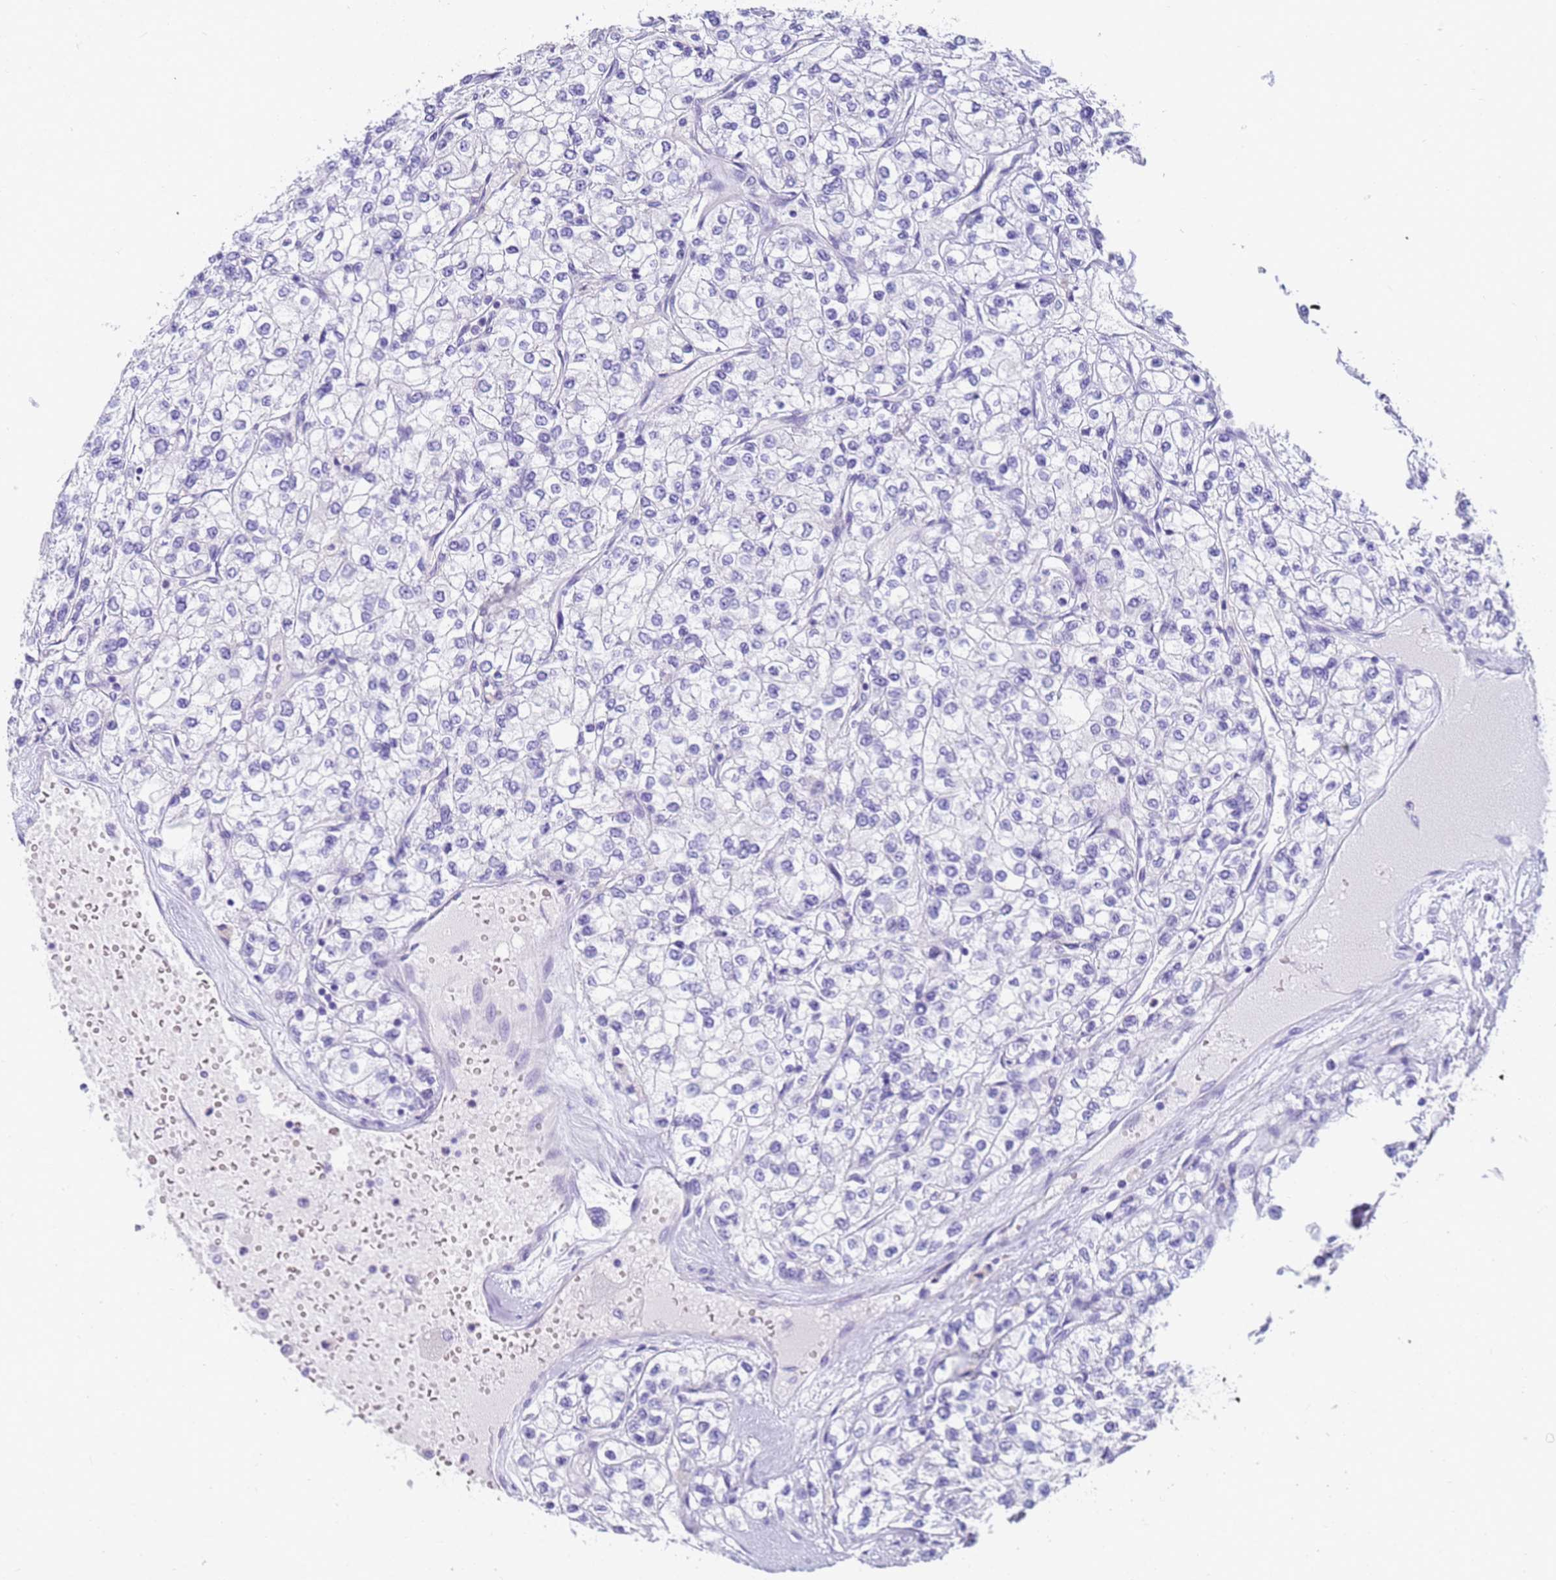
{"staining": {"intensity": "negative", "quantity": "none", "location": "none"}, "tissue": "renal cancer", "cell_type": "Tumor cells", "image_type": "cancer", "snomed": [{"axis": "morphology", "description": "Adenocarcinoma, NOS"}, {"axis": "topography", "description": "Kidney"}], "caption": "Protein analysis of renal cancer demonstrates no significant staining in tumor cells.", "gene": "RNASE2", "patient": {"sex": "male", "age": 80}}